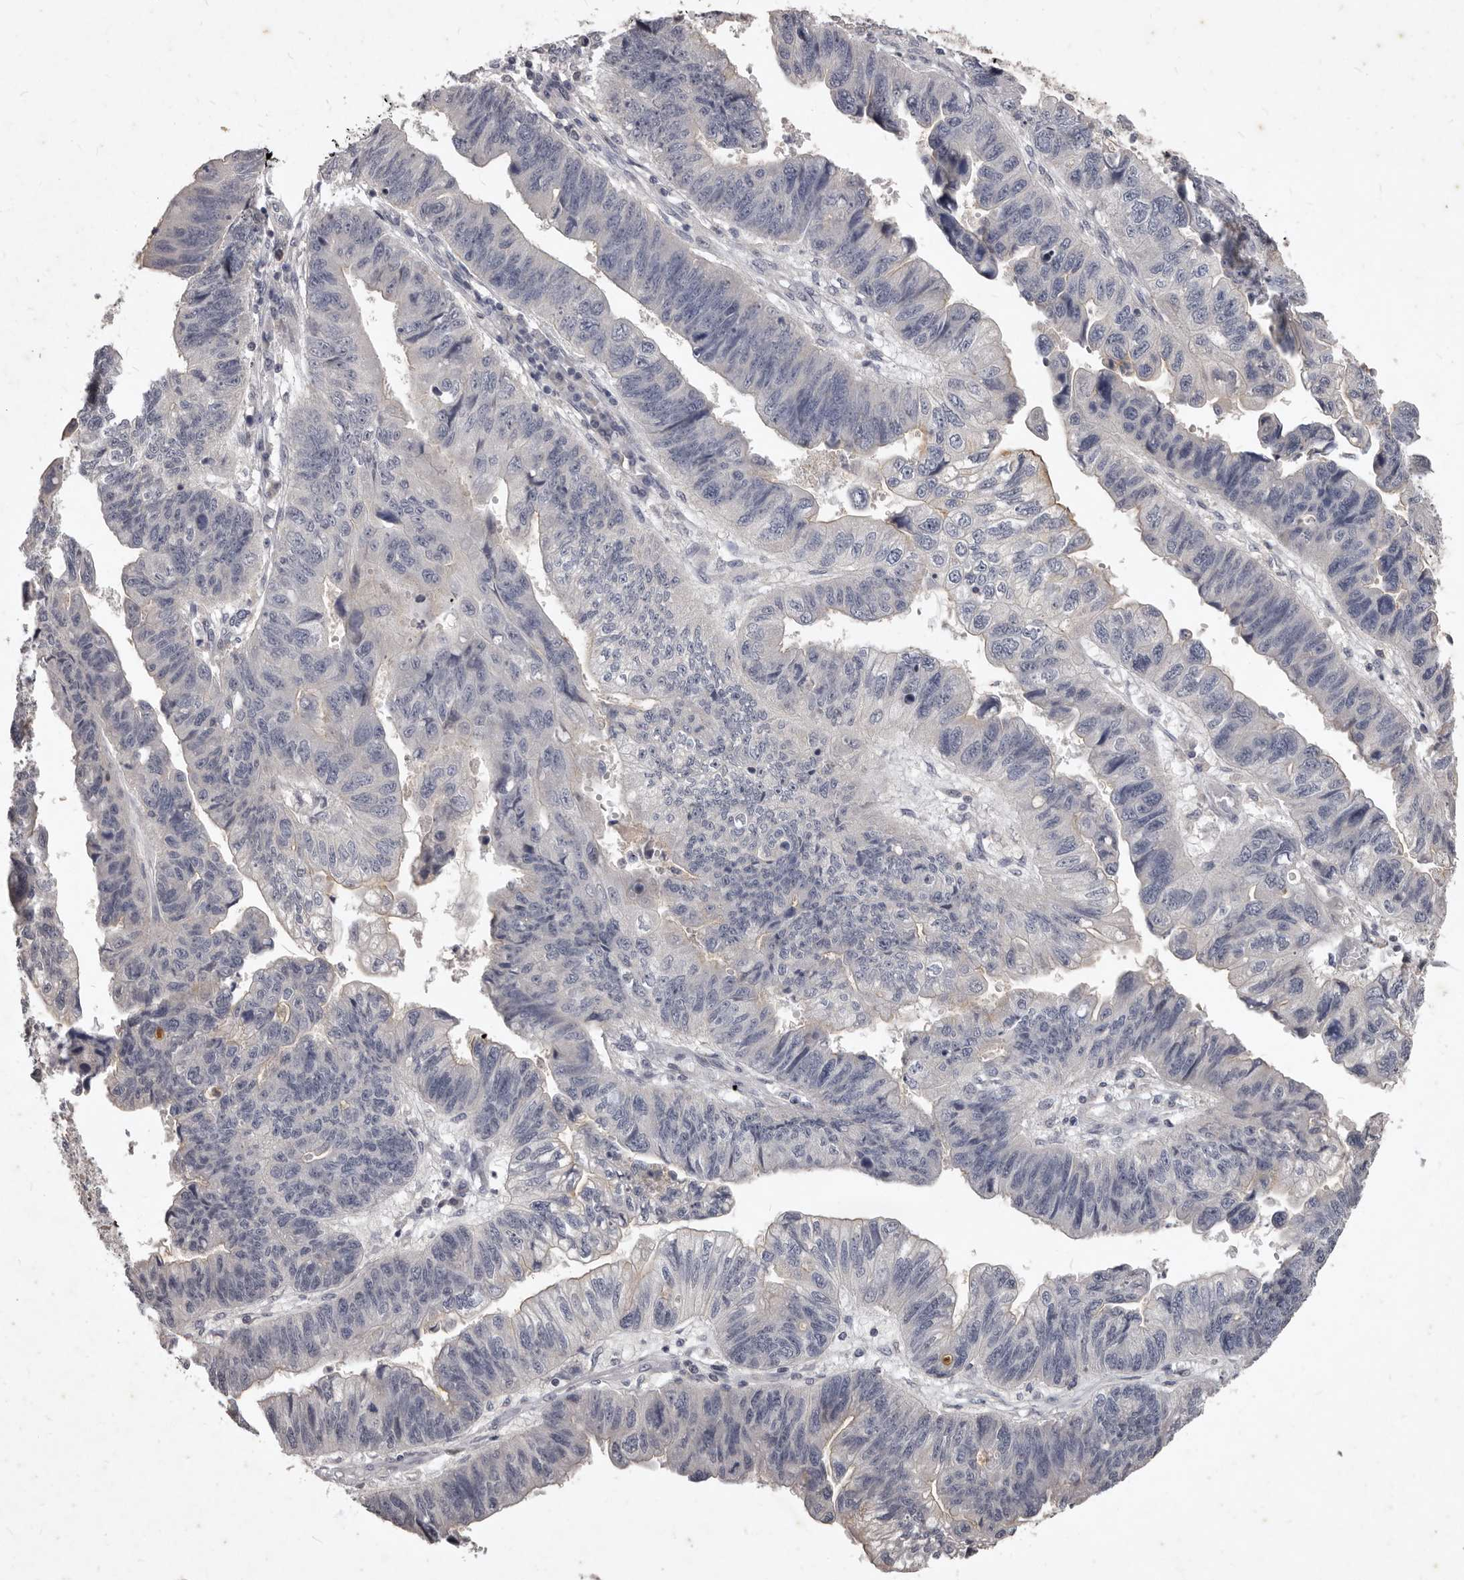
{"staining": {"intensity": "negative", "quantity": "none", "location": "none"}, "tissue": "stomach cancer", "cell_type": "Tumor cells", "image_type": "cancer", "snomed": [{"axis": "morphology", "description": "Adenocarcinoma, NOS"}, {"axis": "topography", "description": "Stomach"}], "caption": "The immunohistochemistry (IHC) histopathology image has no significant positivity in tumor cells of stomach adenocarcinoma tissue. (Immunohistochemistry, brightfield microscopy, high magnification).", "gene": "GPRC5C", "patient": {"sex": "male", "age": 59}}